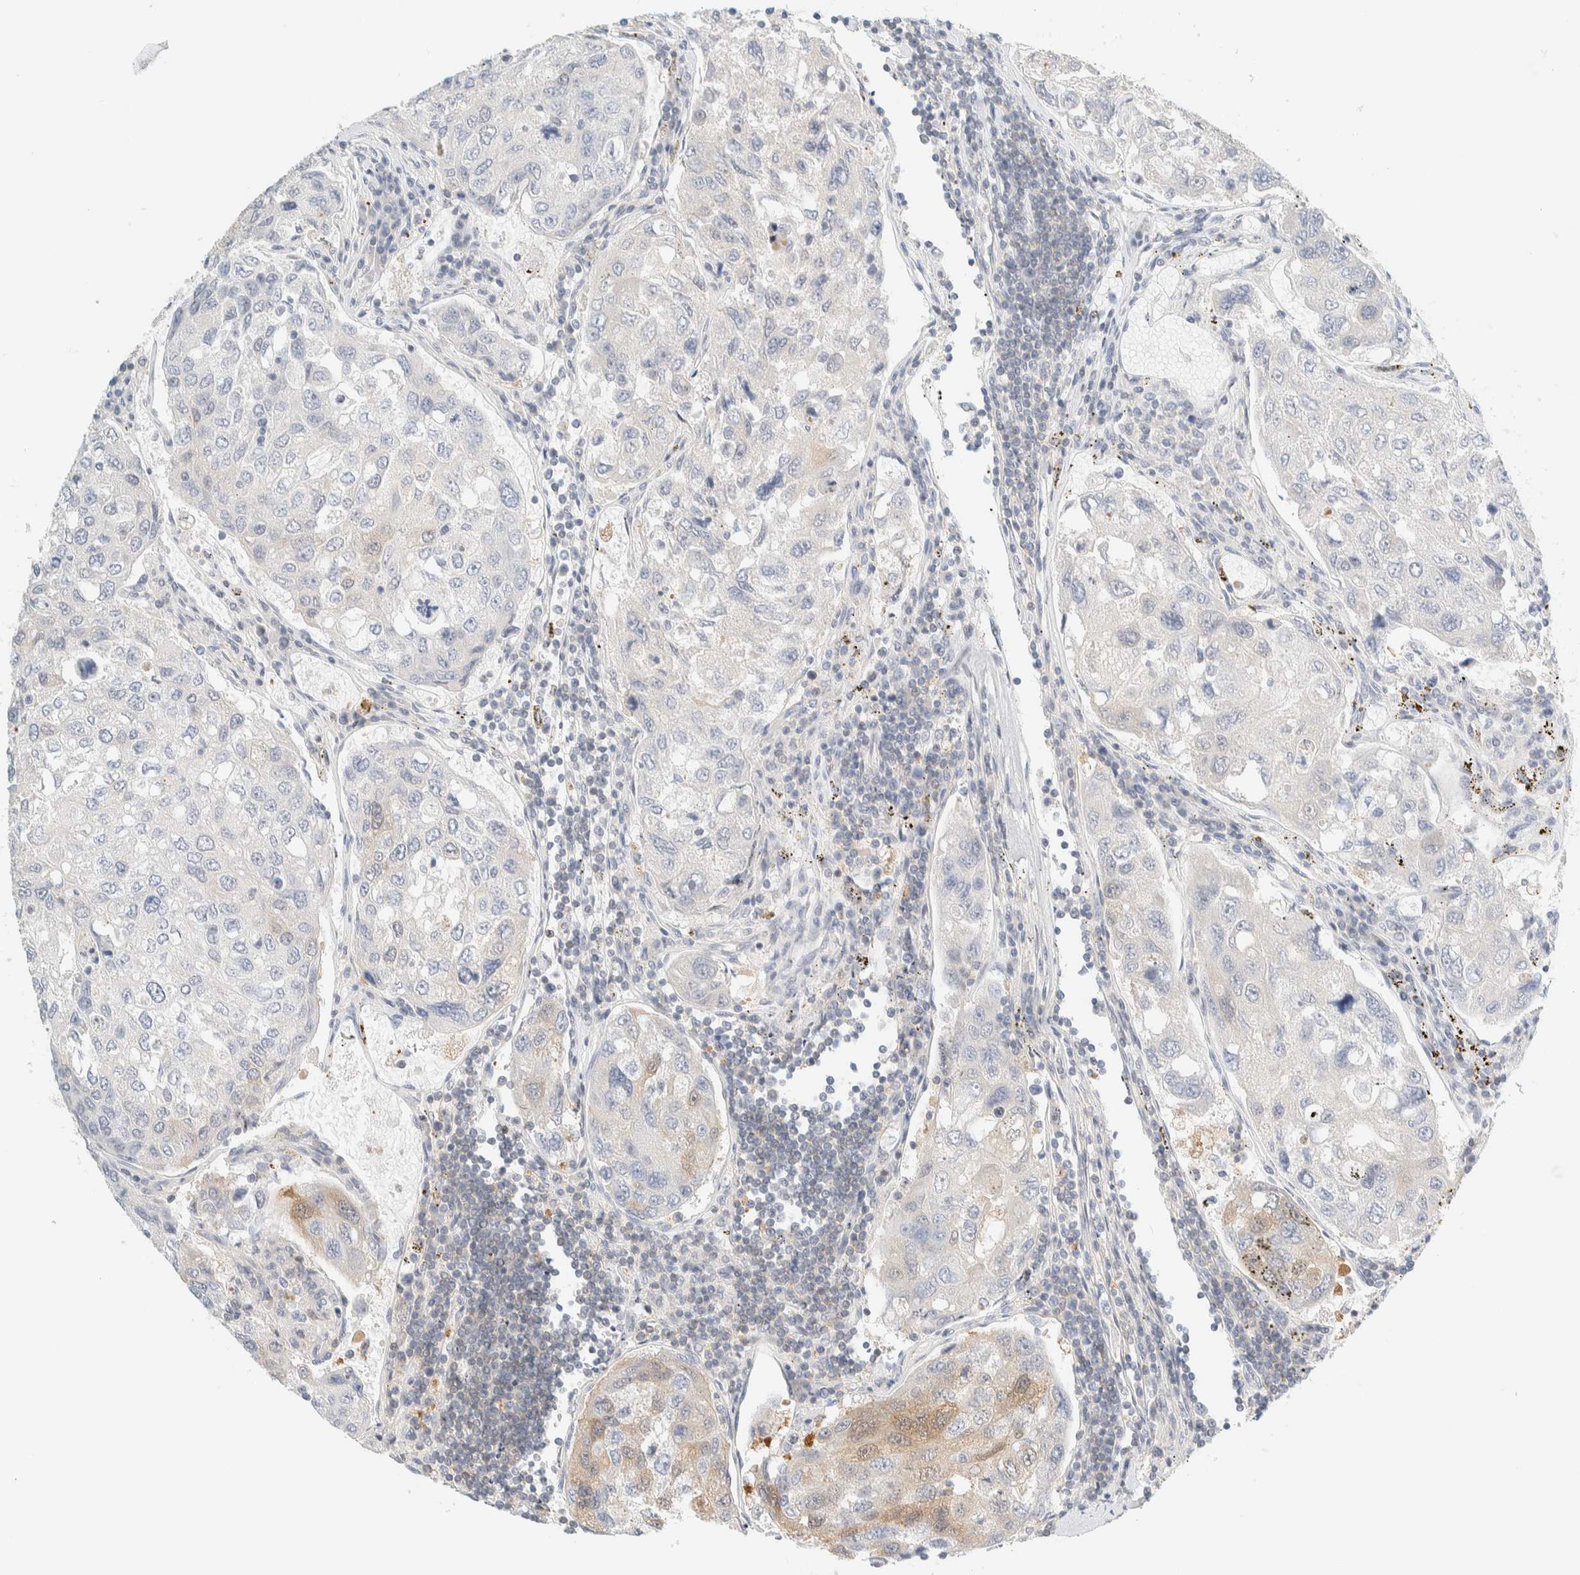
{"staining": {"intensity": "moderate", "quantity": "<25%", "location": "cytoplasmic/membranous"}, "tissue": "urothelial cancer", "cell_type": "Tumor cells", "image_type": "cancer", "snomed": [{"axis": "morphology", "description": "Urothelial carcinoma, High grade"}, {"axis": "topography", "description": "Lymph node"}, {"axis": "topography", "description": "Urinary bladder"}], "caption": "An image of human urothelial carcinoma (high-grade) stained for a protein reveals moderate cytoplasmic/membranous brown staining in tumor cells.", "gene": "PCYT2", "patient": {"sex": "male", "age": 51}}